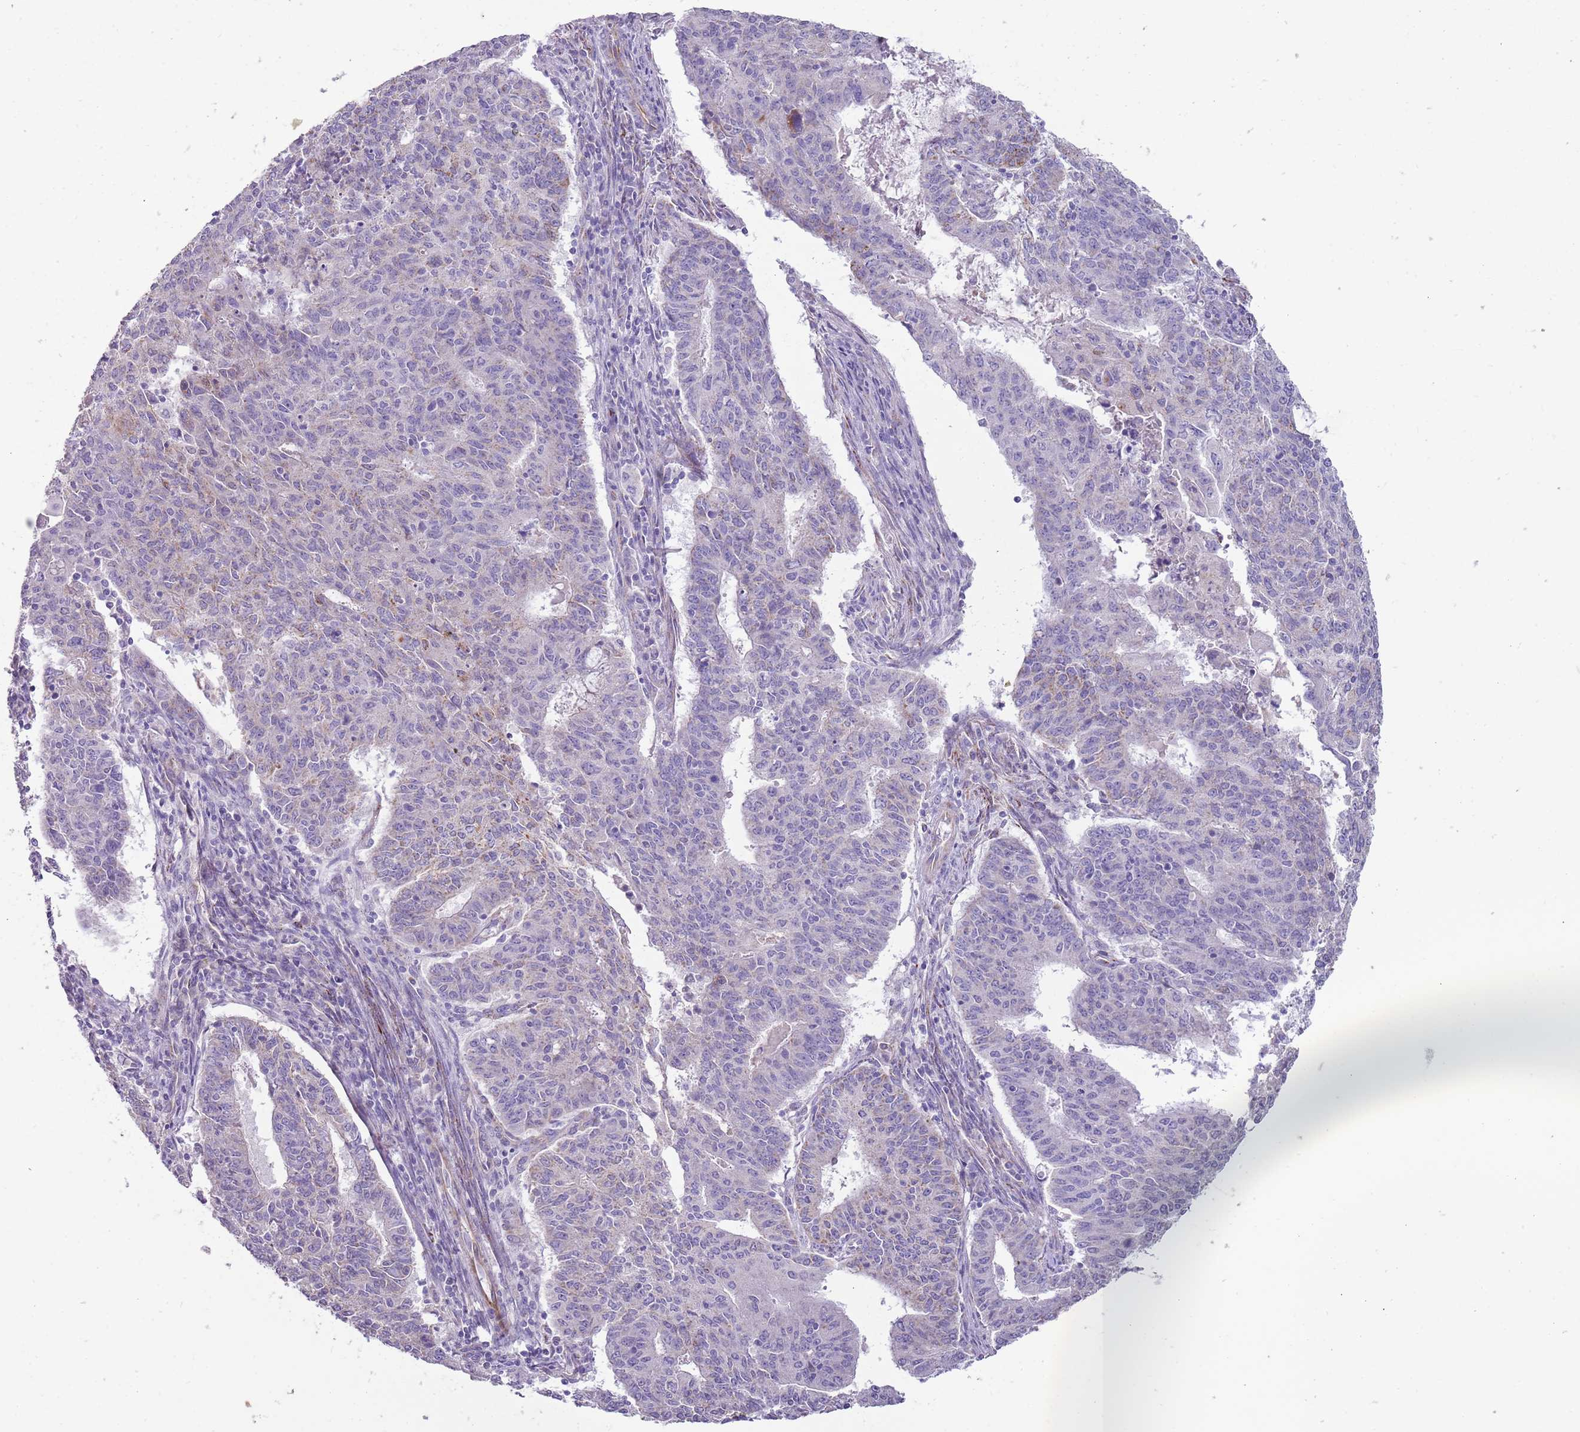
{"staining": {"intensity": "negative", "quantity": "none", "location": "none"}, "tissue": "endometrial cancer", "cell_type": "Tumor cells", "image_type": "cancer", "snomed": [{"axis": "morphology", "description": "Adenocarcinoma, NOS"}, {"axis": "topography", "description": "Endometrium"}], "caption": "There is no significant expression in tumor cells of endometrial cancer (adenocarcinoma).", "gene": "RNF222", "patient": {"sex": "female", "age": 59}}